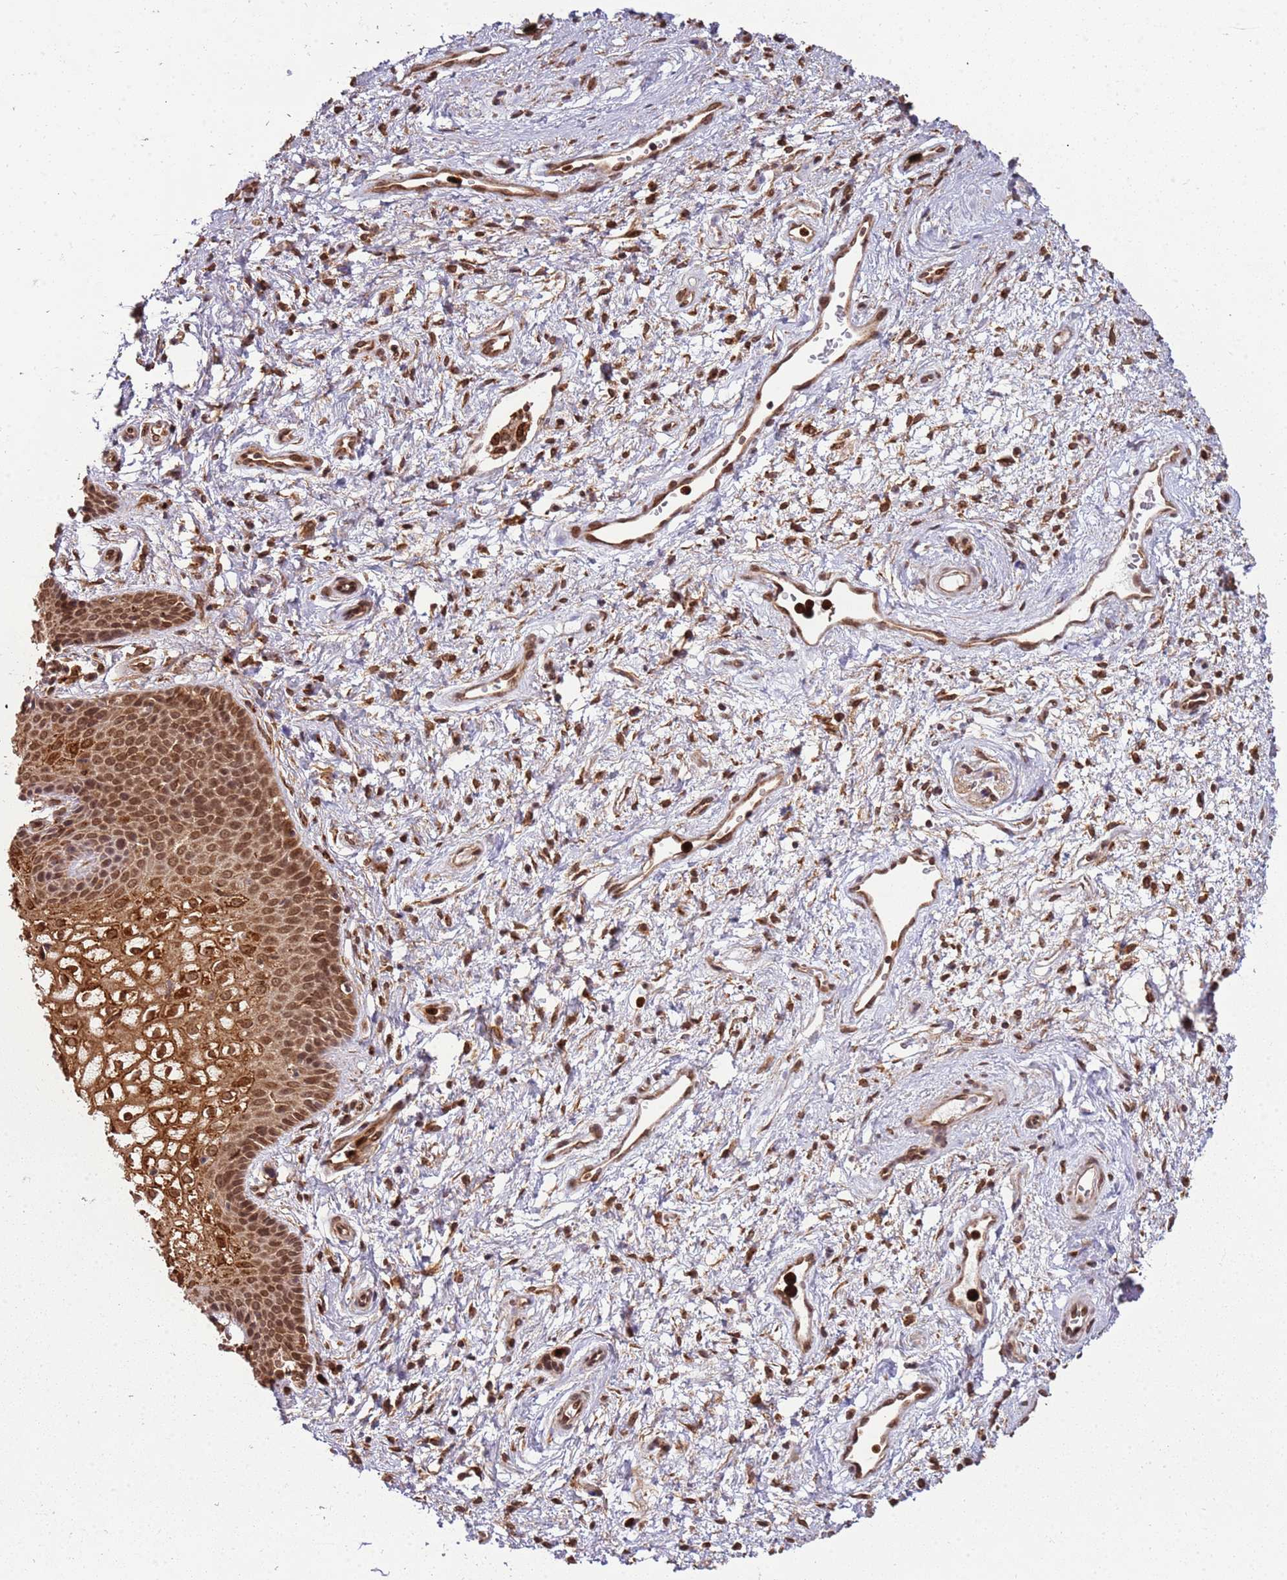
{"staining": {"intensity": "strong", "quantity": ">75%", "location": "cytoplasmic/membranous,nuclear"}, "tissue": "vagina", "cell_type": "Squamous epithelial cells", "image_type": "normal", "snomed": [{"axis": "morphology", "description": "Normal tissue, NOS"}, {"axis": "topography", "description": "Vagina"}], "caption": "A high-resolution histopathology image shows IHC staining of benign vagina, which reveals strong cytoplasmic/membranous,nuclear positivity in about >75% of squamous epithelial cells.", "gene": "CEP170", "patient": {"sex": "female", "age": 34}}